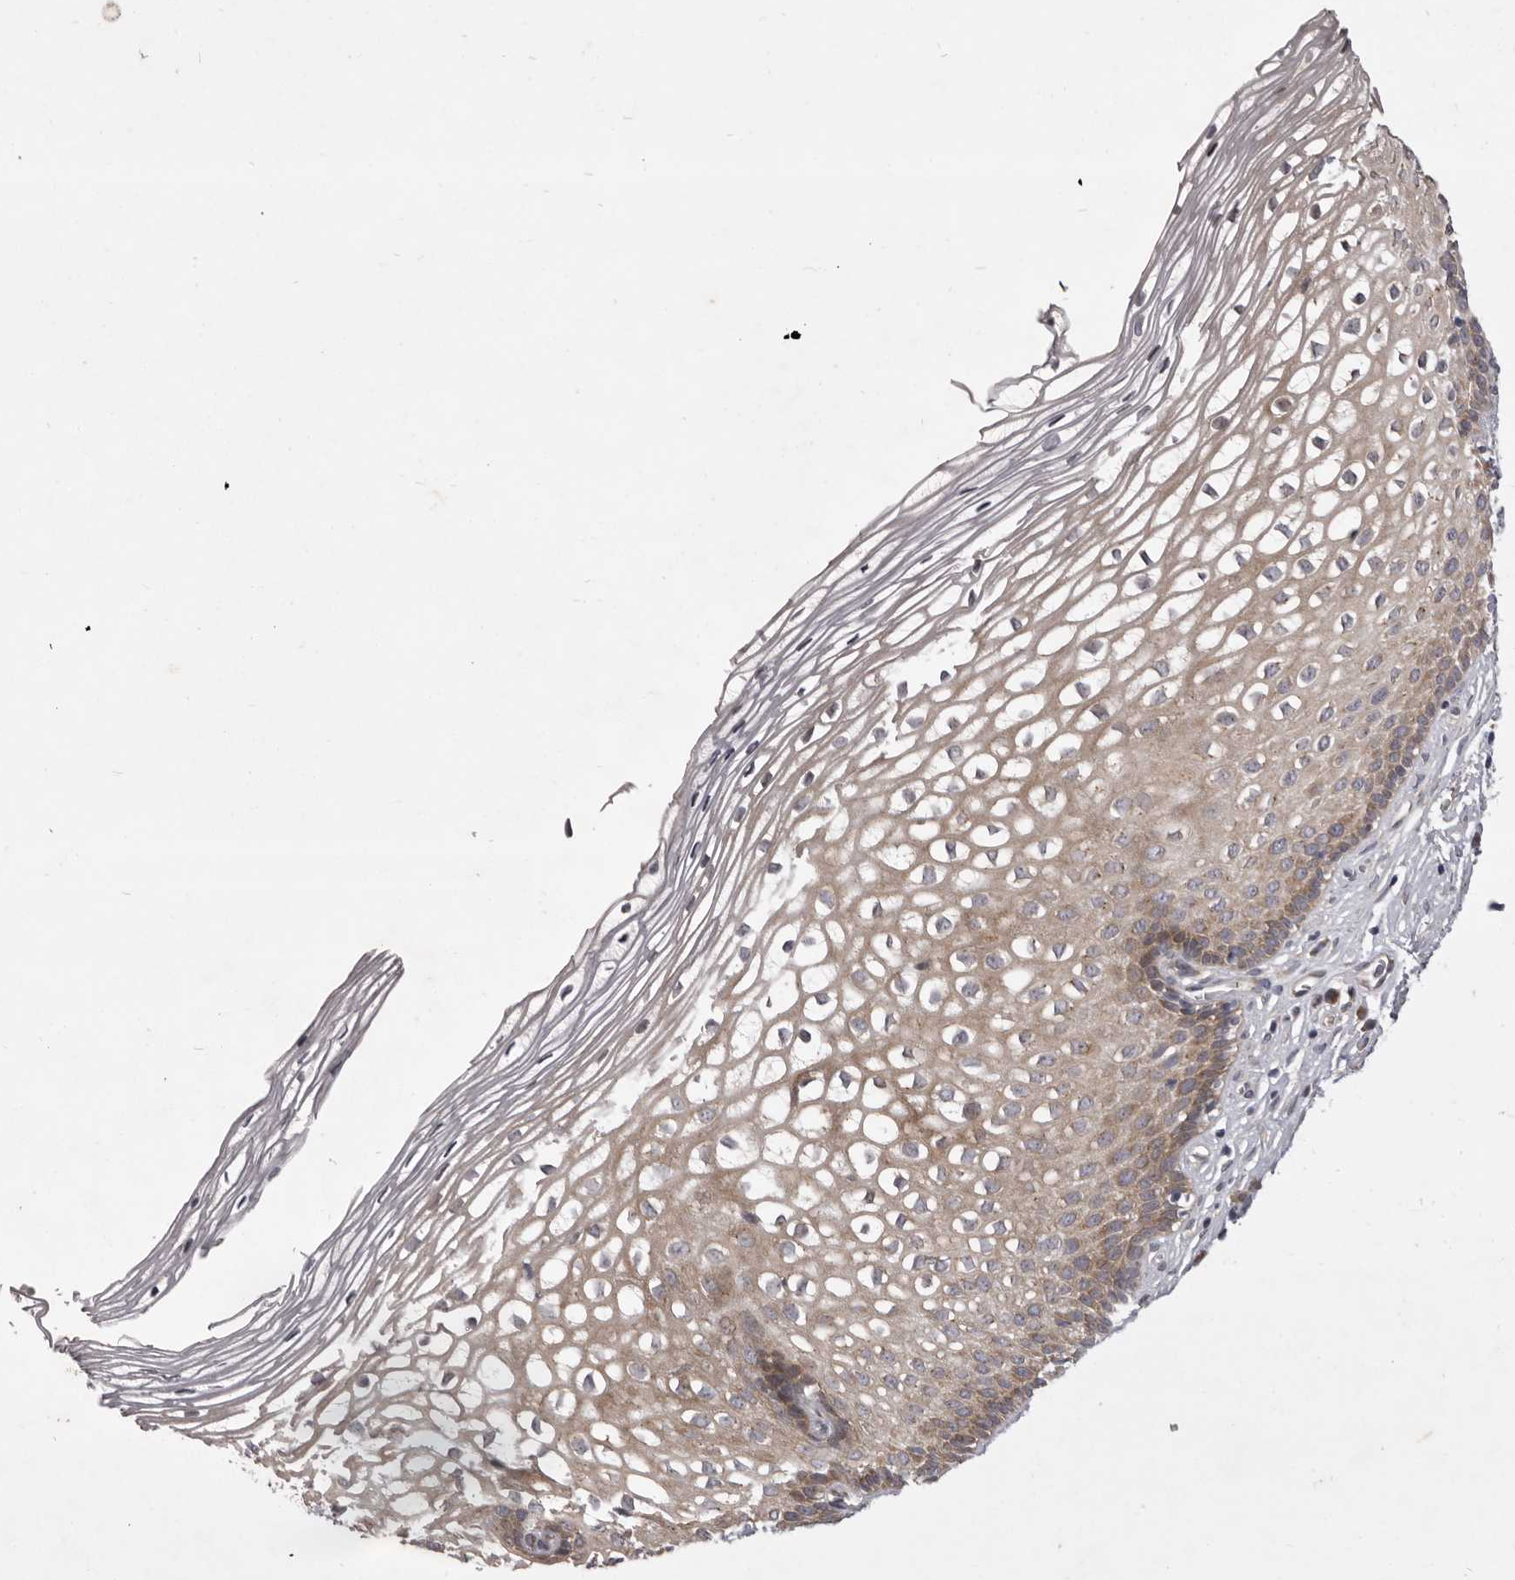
{"staining": {"intensity": "weak", "quantity": "<25%", "location": "cytoplasmic/membranous"}, "tissue": "cervix", "cell_type": "Glandular cells", "image_type": "normal", "snomed": [{"axis": "morphology", "description": "Normal tissue, NOS"}, {"axis": "topography", "description": "Cervix"}], "caption": "Glandular cells show no significant positivity in unremarkable cervix. The staining was performed using DAB (3,3'-diaminobenzidine) to visualize the protein expression in brown, while the nuclei were stained in blue with hematoxylin (Magnification: 20x).", "gene": "TBC1D8B", "patient": {"sex": "female", "age": 27}}